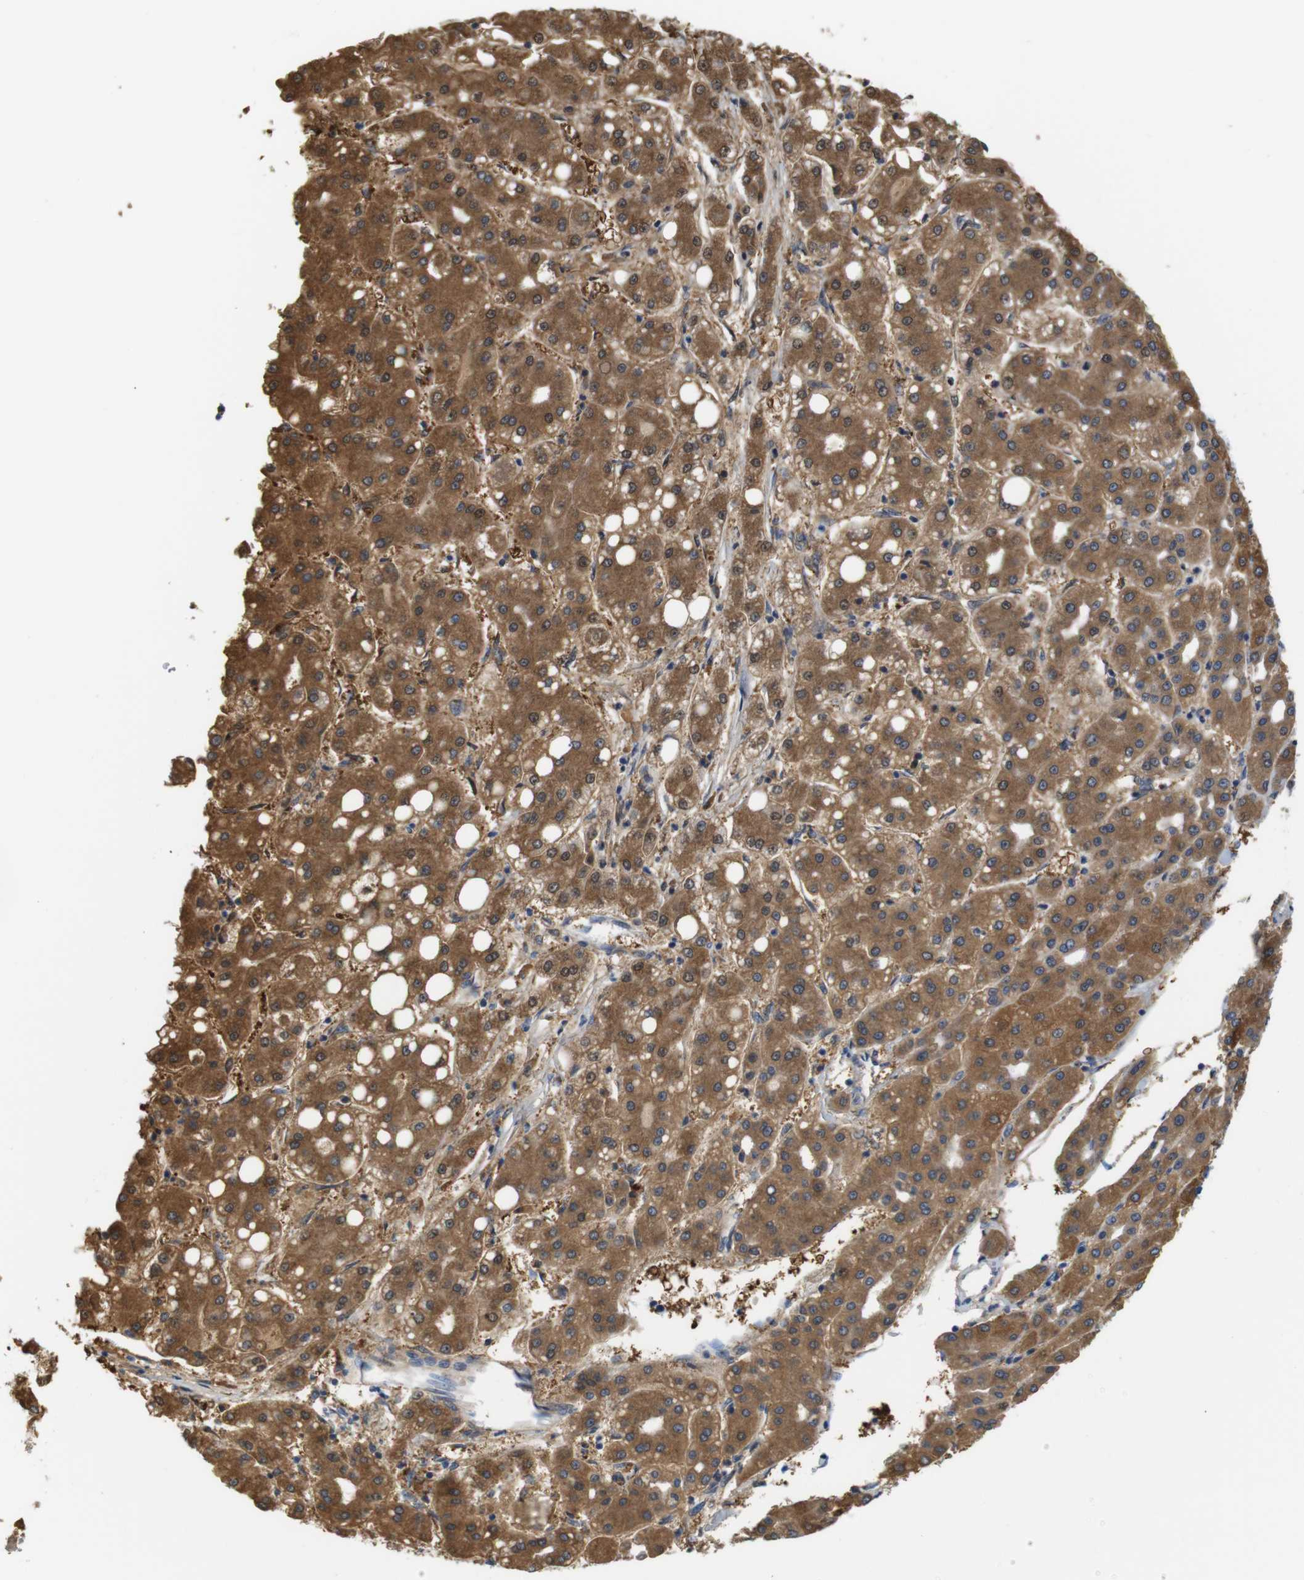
{"staining": {"intensity": "moderate", "quantity": ">75%", "location": "cytoplasmic/membranous"}, "tissue": "liver cancer", "cell_type": "Tumor cells", "image_type": "cancer", "snomed": [{"axis": "morphology", "description": "Carcinoma, Hepatocellular, NOS"}, {"axis": "topography", "description": "Liver"}], "caption": "A micrograph showing moderate cytoplasmic/membranous expression in approximately >75% of tumor cells in liver cancer, as visualized by brown immunohistochemical staining.", "gene": "NEBL", "patient": {"sex": "male", "age": 65}}